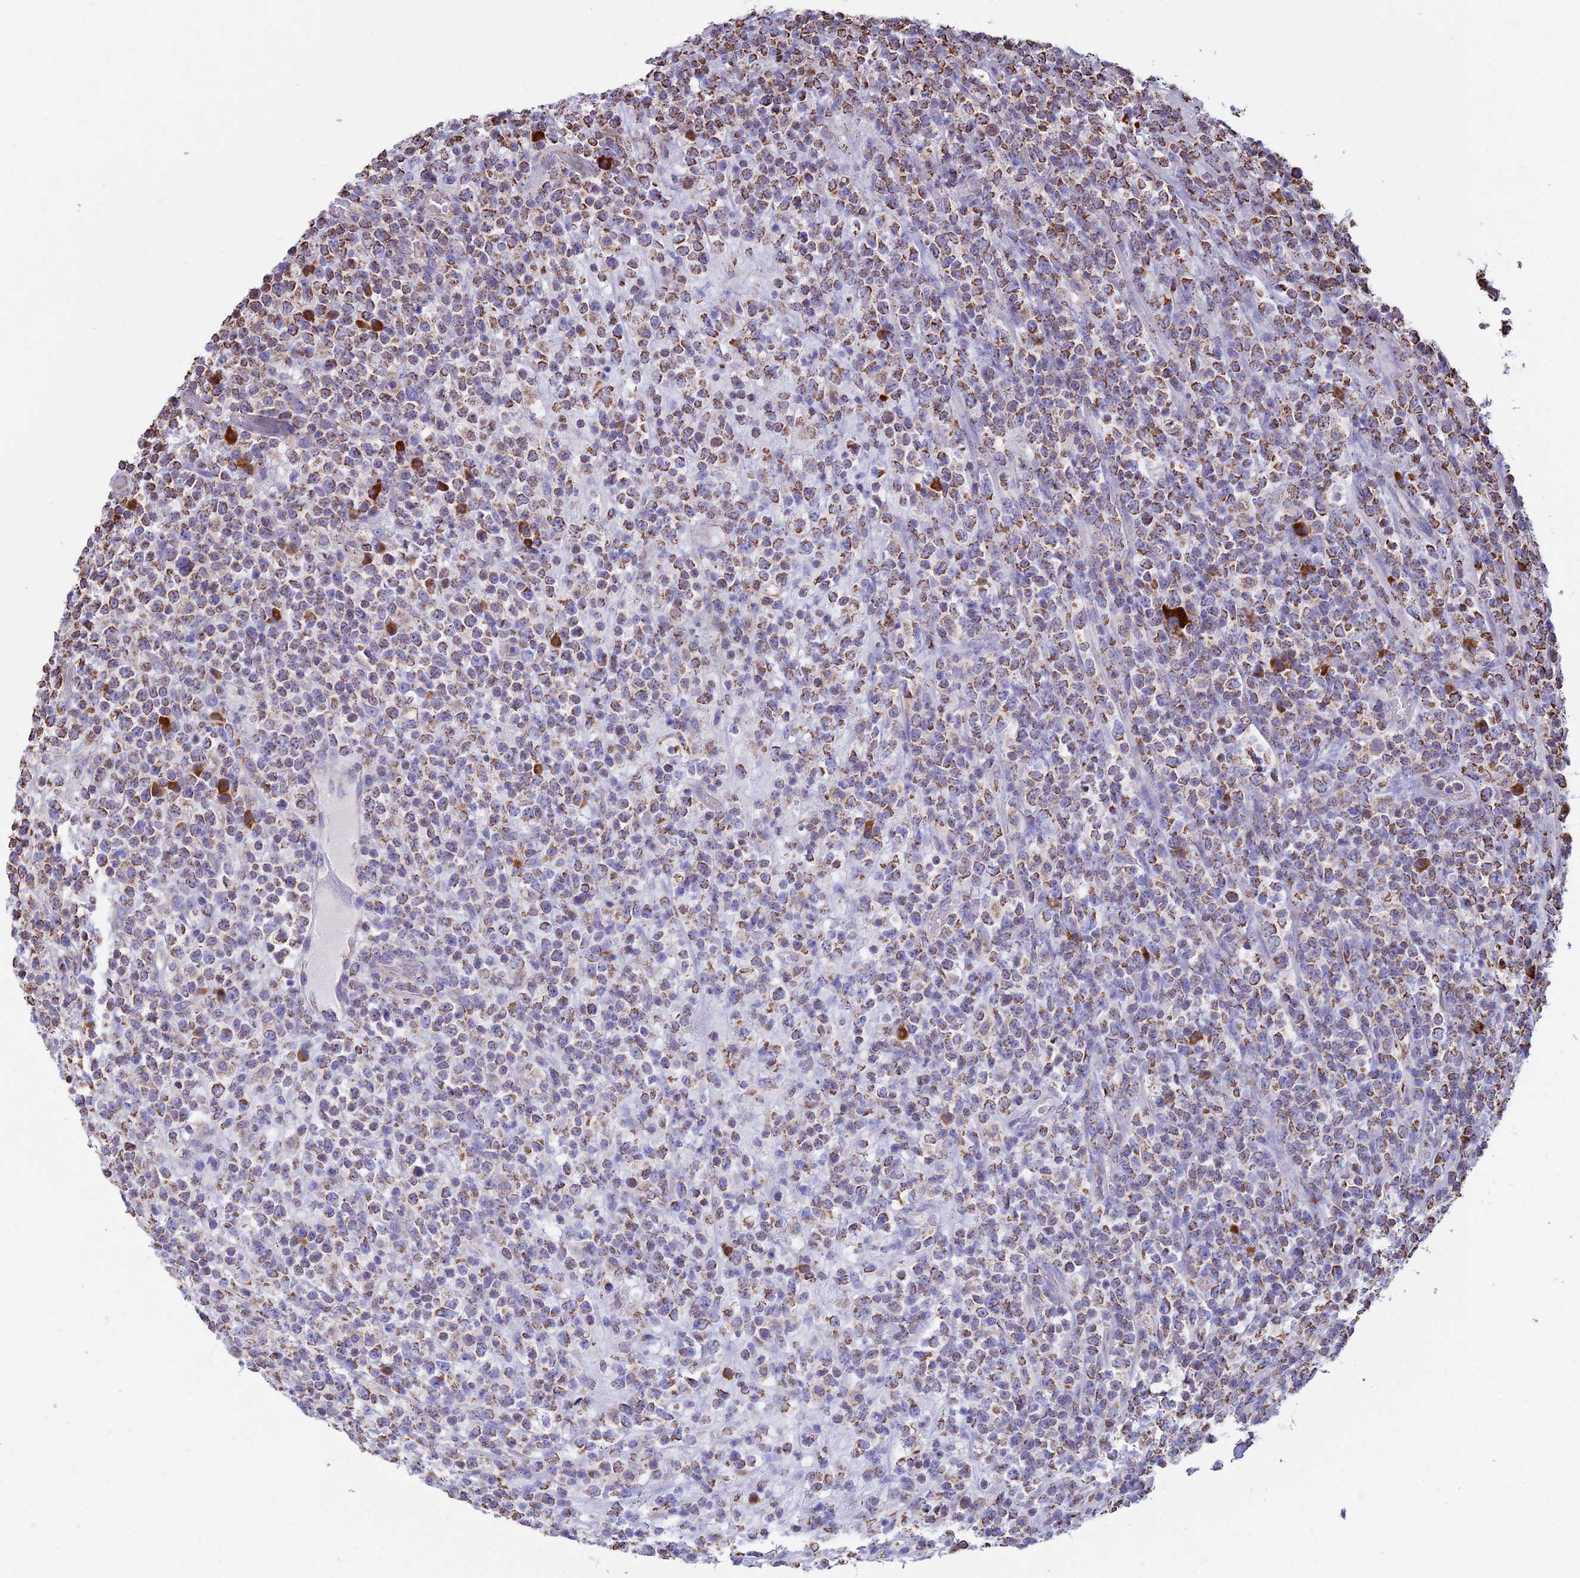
{"staining": {"intensity": "moderate", "quantity": ">75%", "location": "cytoplasmic/membranous"}, "tissue": "lymphoma", "cell_type": "Tumor cells", "image_type": "cancer", "snomed": [{"axis": "morphology", "description": "Malignant lymphoma, non-Hodgkin's type, High grade"}, {"axis": "topography", "description": "Colon"}], "caption": "An image of lymphoma stained for a protein shows moderate cytoplasmic/membranous brown staining in tumor cells.", "gene": "OR2W3", "patient": {"sex": "female", "age": 53}}